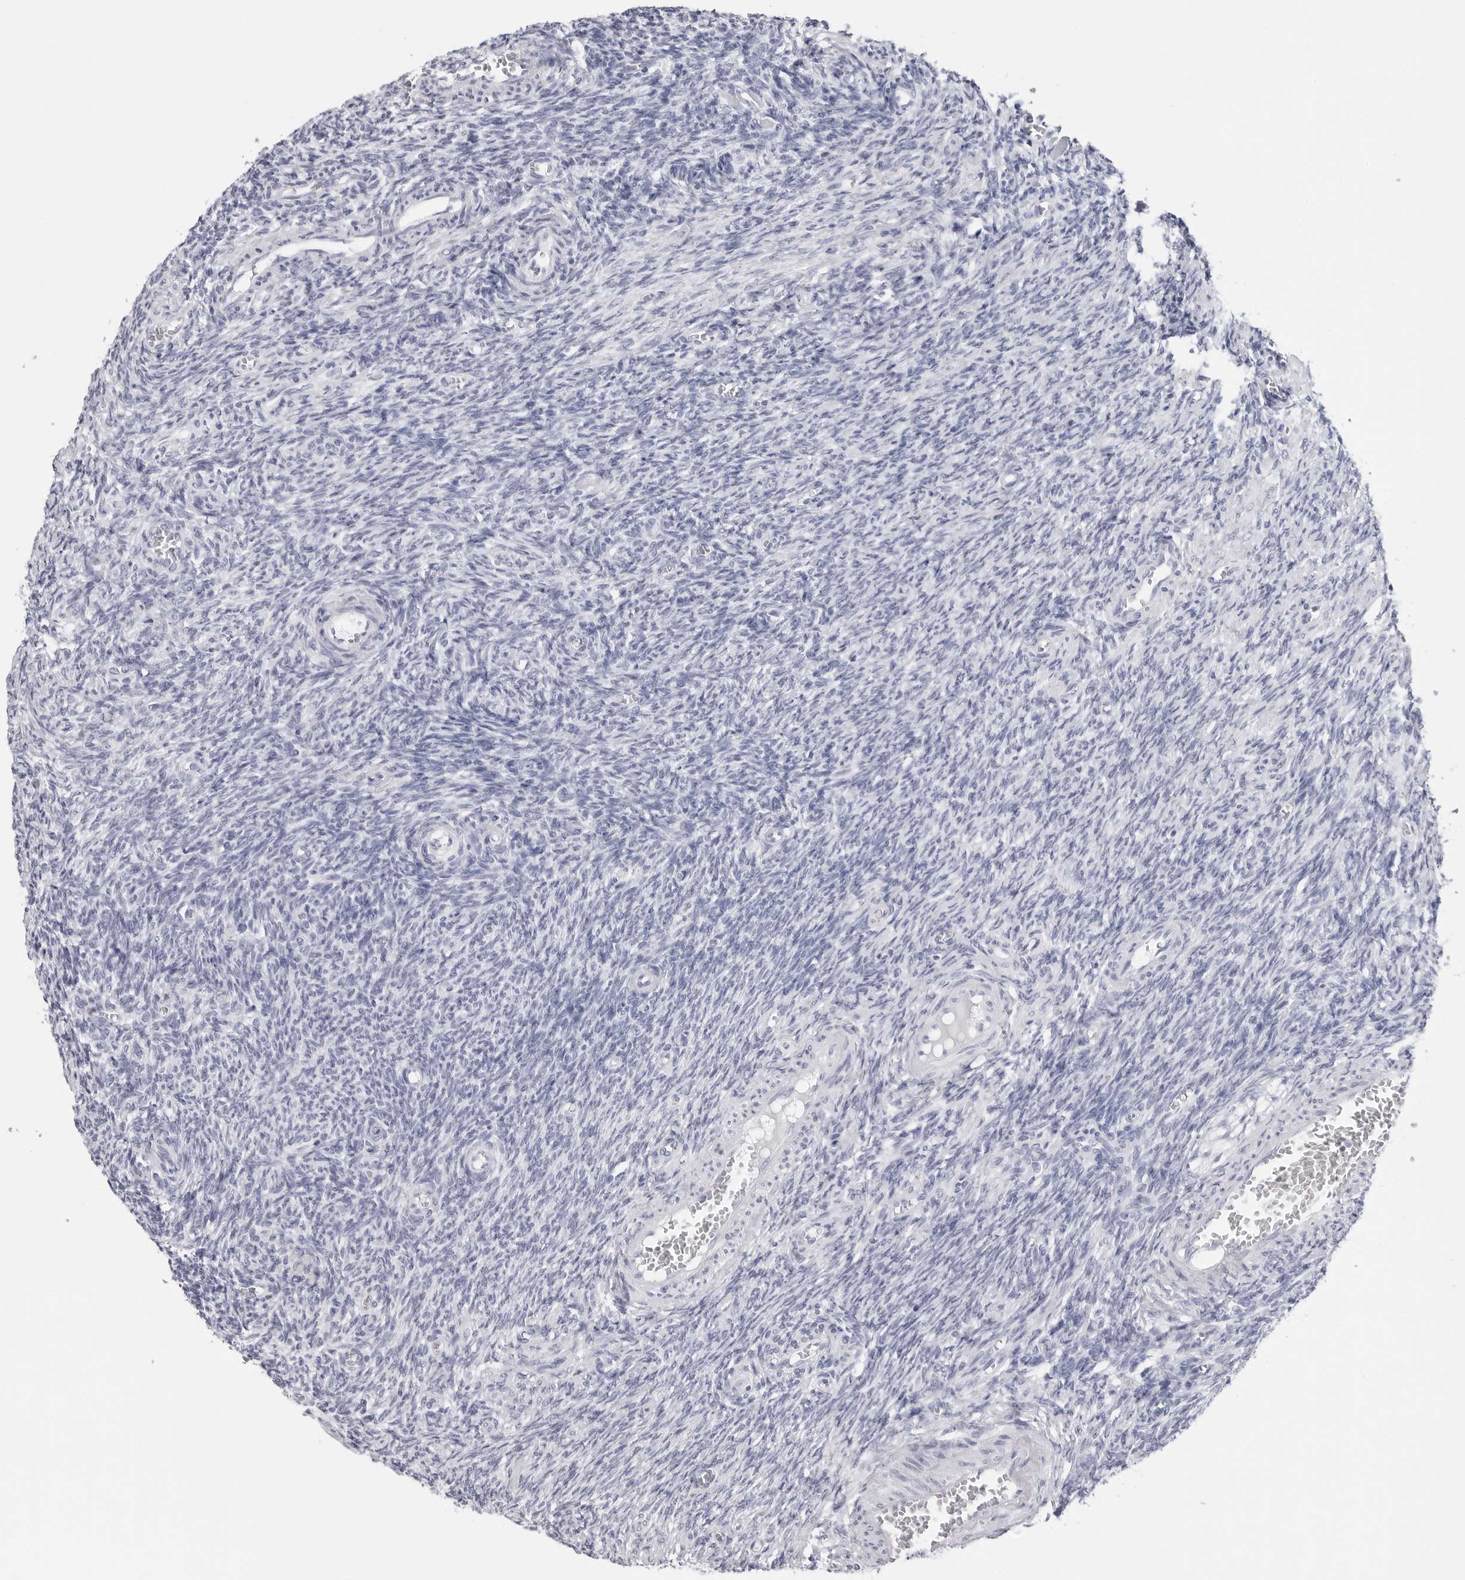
{"staining": {"intensity": "negative", "quantity": "none", "location": "none"}, "tissue": "ovary", "cell_type": "Ovarian stroma cells", "image_type": "normal", "snomed": [{"axis": "morphology", "description": "Normal tissue, NOS"}, {"axis": "topography", "description": "Ovary"}], "caption": "Immunohistochemical staining of benign human ovary shows no significant positivity in ovarian stroma cells.", "gene": "CST2", "patient": {"sex": "female", "age": 27}}